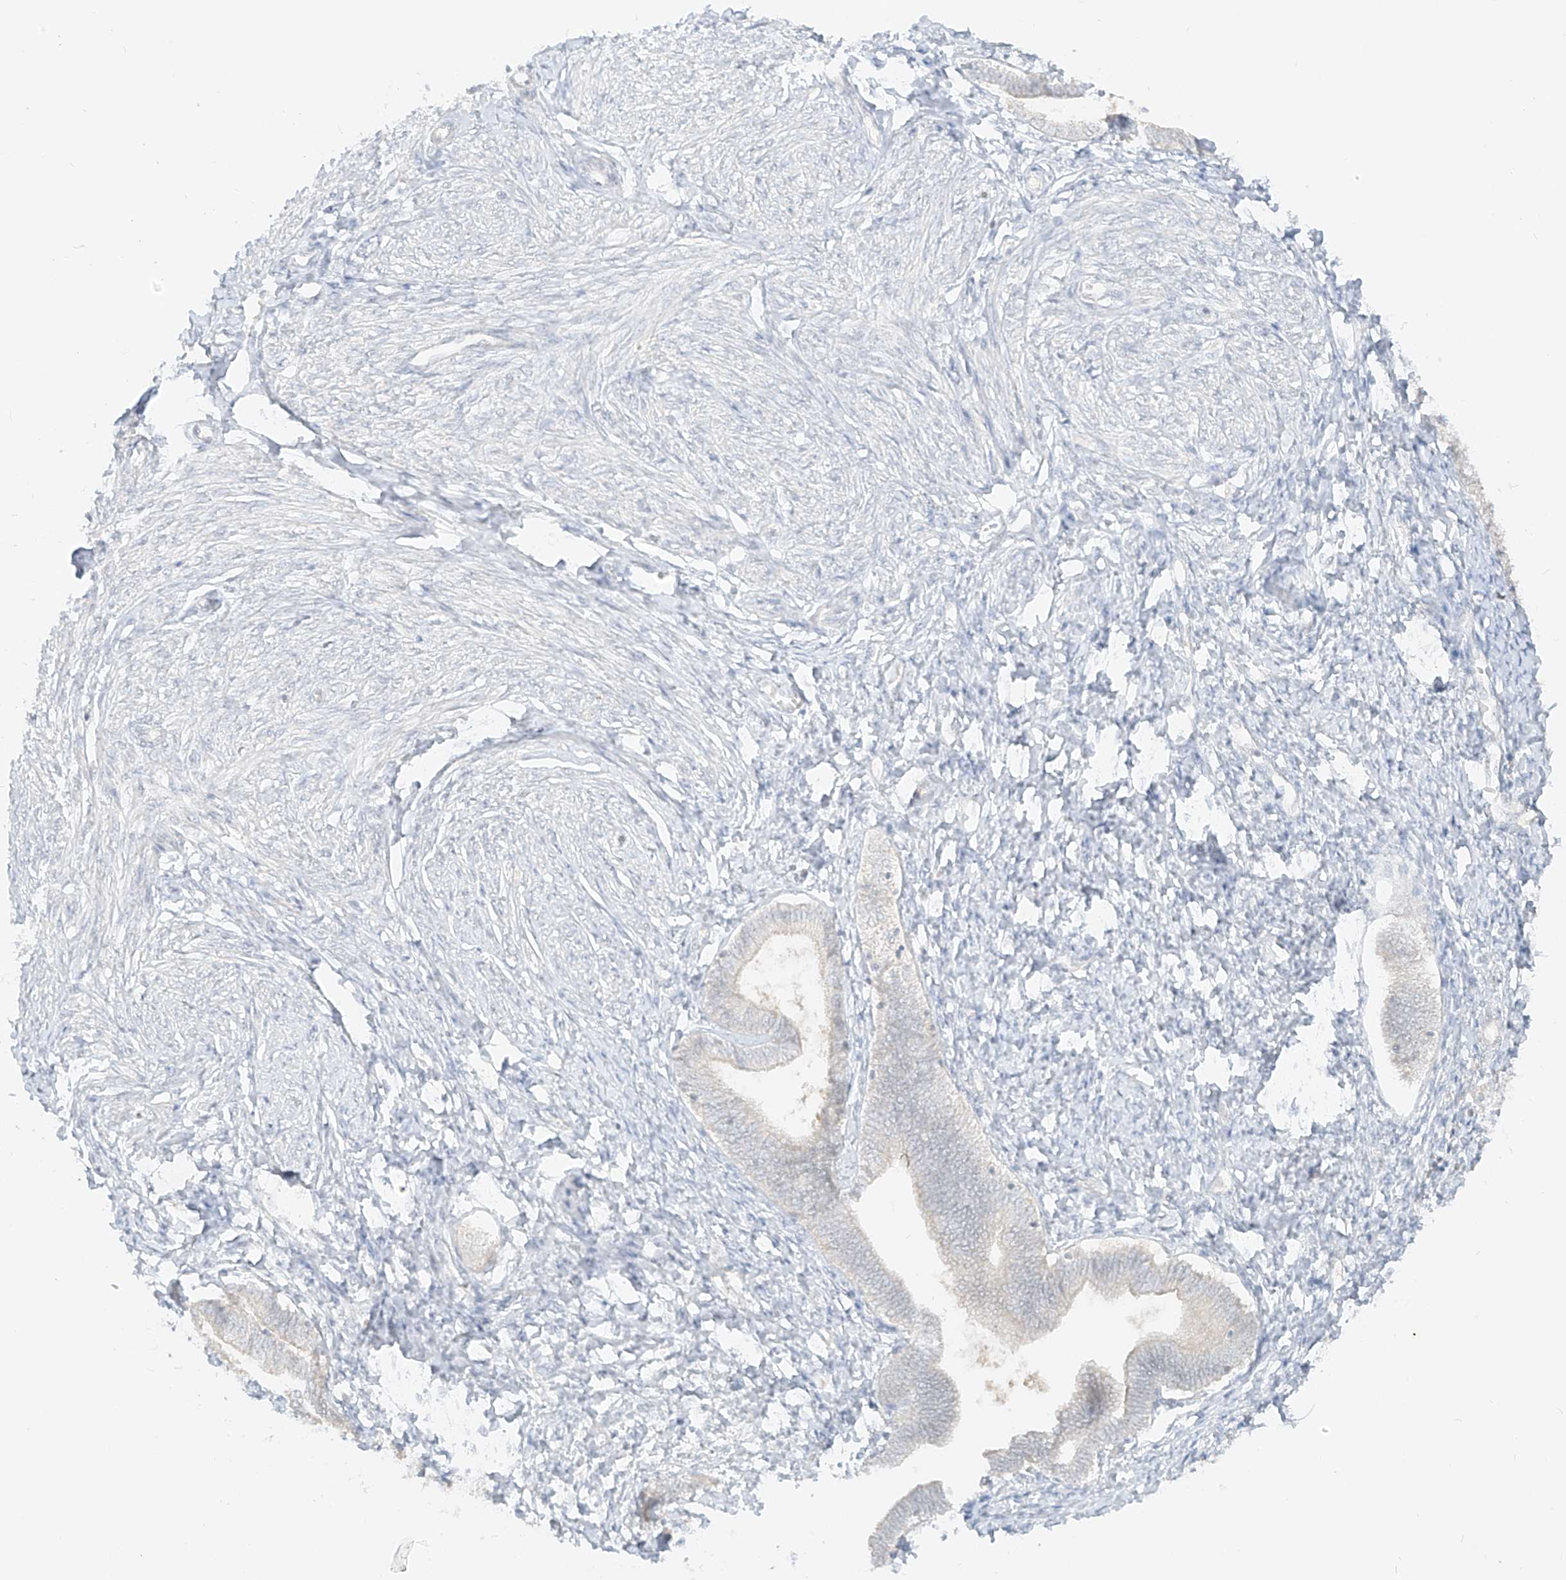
{"staining": {"intensity": "negative", "quantity": "none", "location": "none"}, "tissue": "endometrium", "cell_type": "Cells in endometrial stroma", "image_type": "normal", "snomed": [{"axis": "morphology", "description": "Normal tissue, NOS"}, {"axis": "topography", "description": "Endometrium"}], "caption": "Immunohistochemistry photomicrograph of unremarkable endometrium stained for a protein (brown), which reveals no staining in cells in endometrial stroma.", "gene": "LIPT1", "patient": {"sex": "female", "age": 72}}